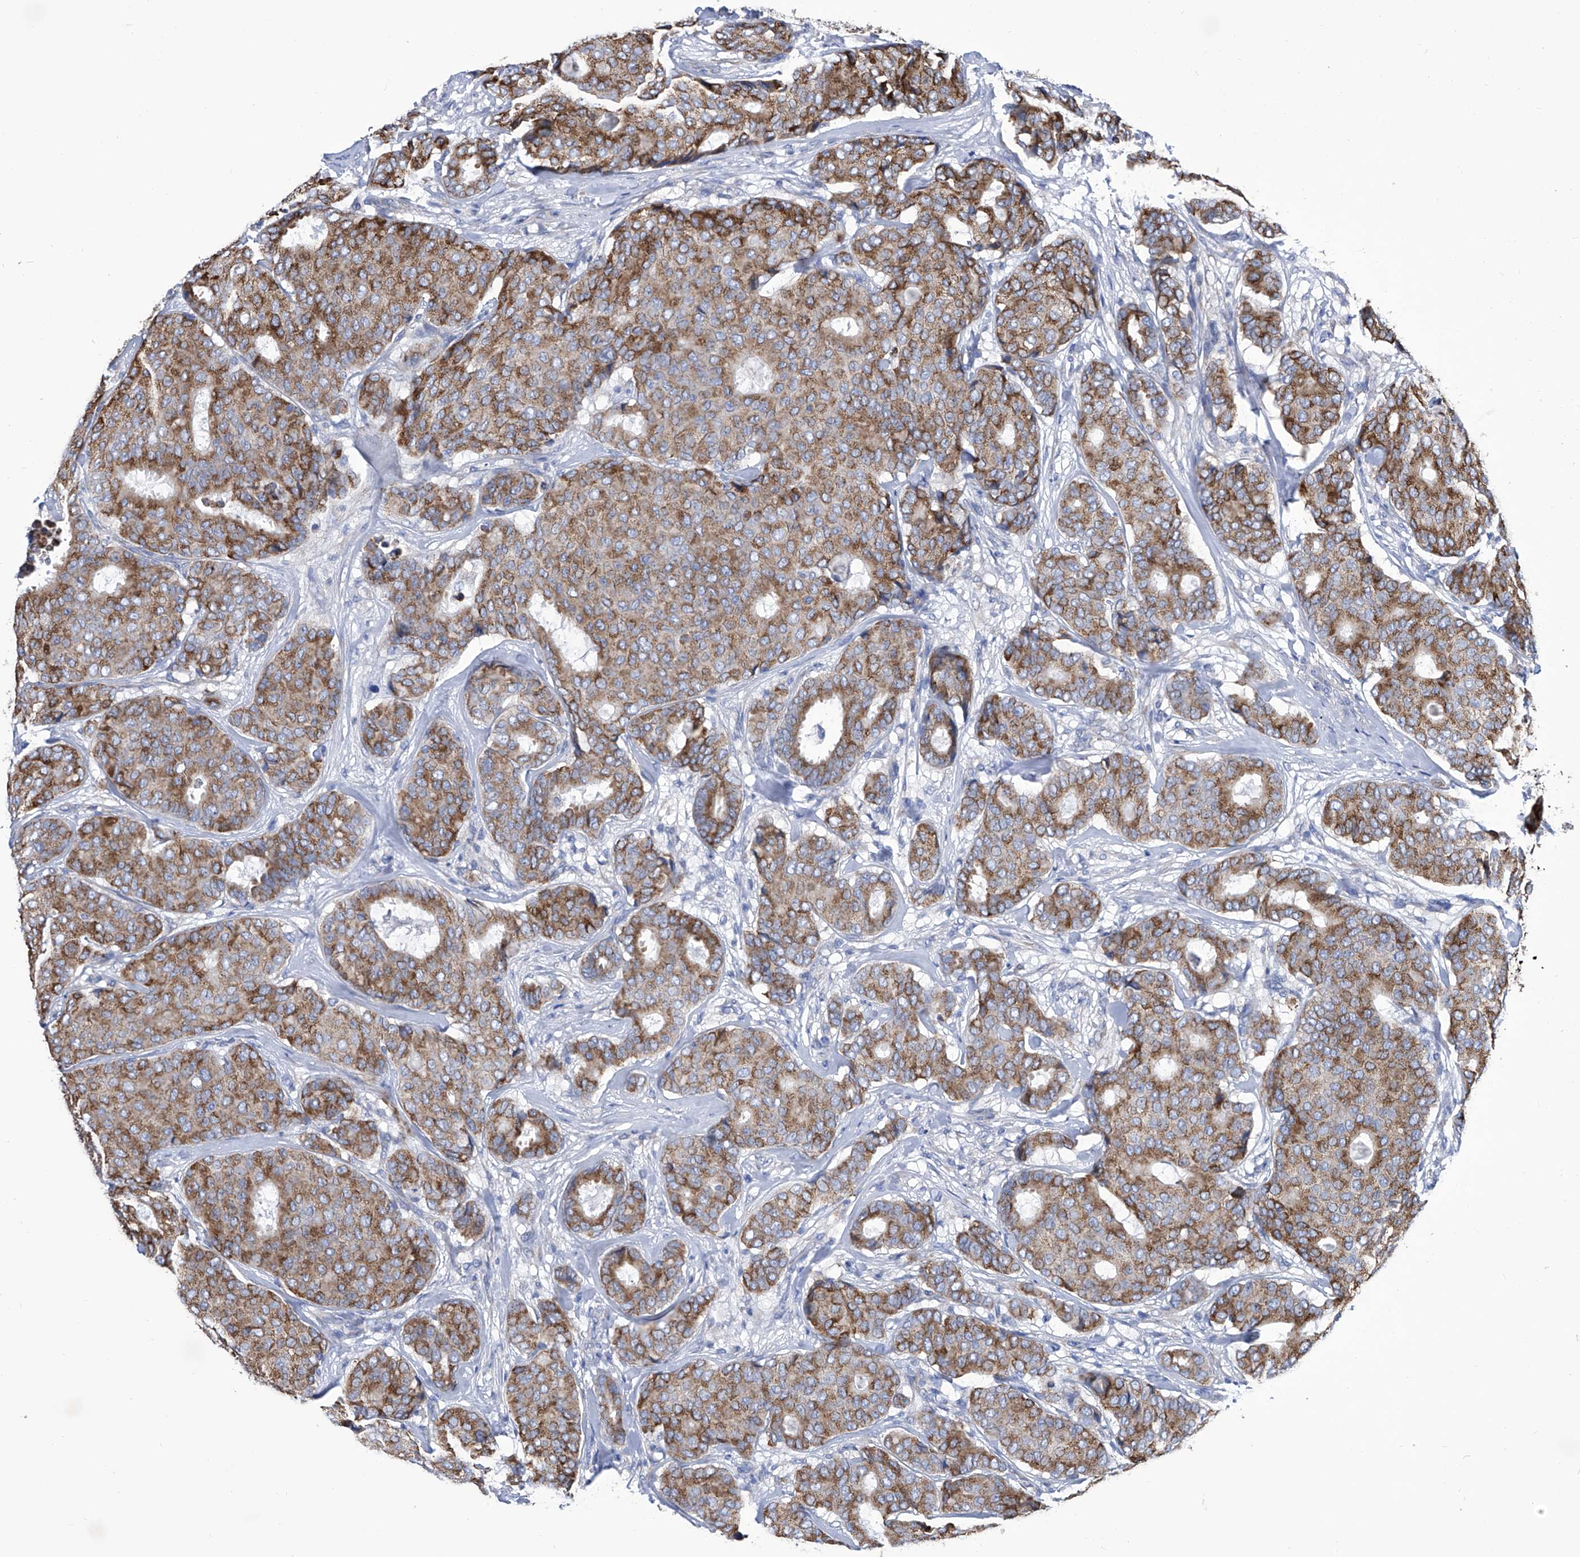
{"staining": {"intensity": "moderate", "quantity": ">75%", "location": "cytoplasmic/membranous"}, "tissue": "breast cancer", "cell_type": "Tumor cells", "image_type": "cancer", "snomed": [{"axis": "morphology", "description": "Duct carcinoma"}, {"axis": "topography", "description": "Breast"}], "caption": "Immunohistochemical staining of breast cancer (infiltrating ductal carcinoma) exhibits medium levels of moderate cytoplasmic/membranous positivity in approximately >75% of tumor cells.", "gene": "TJAP1", "patient": {"sex": "female", "age": 75}}